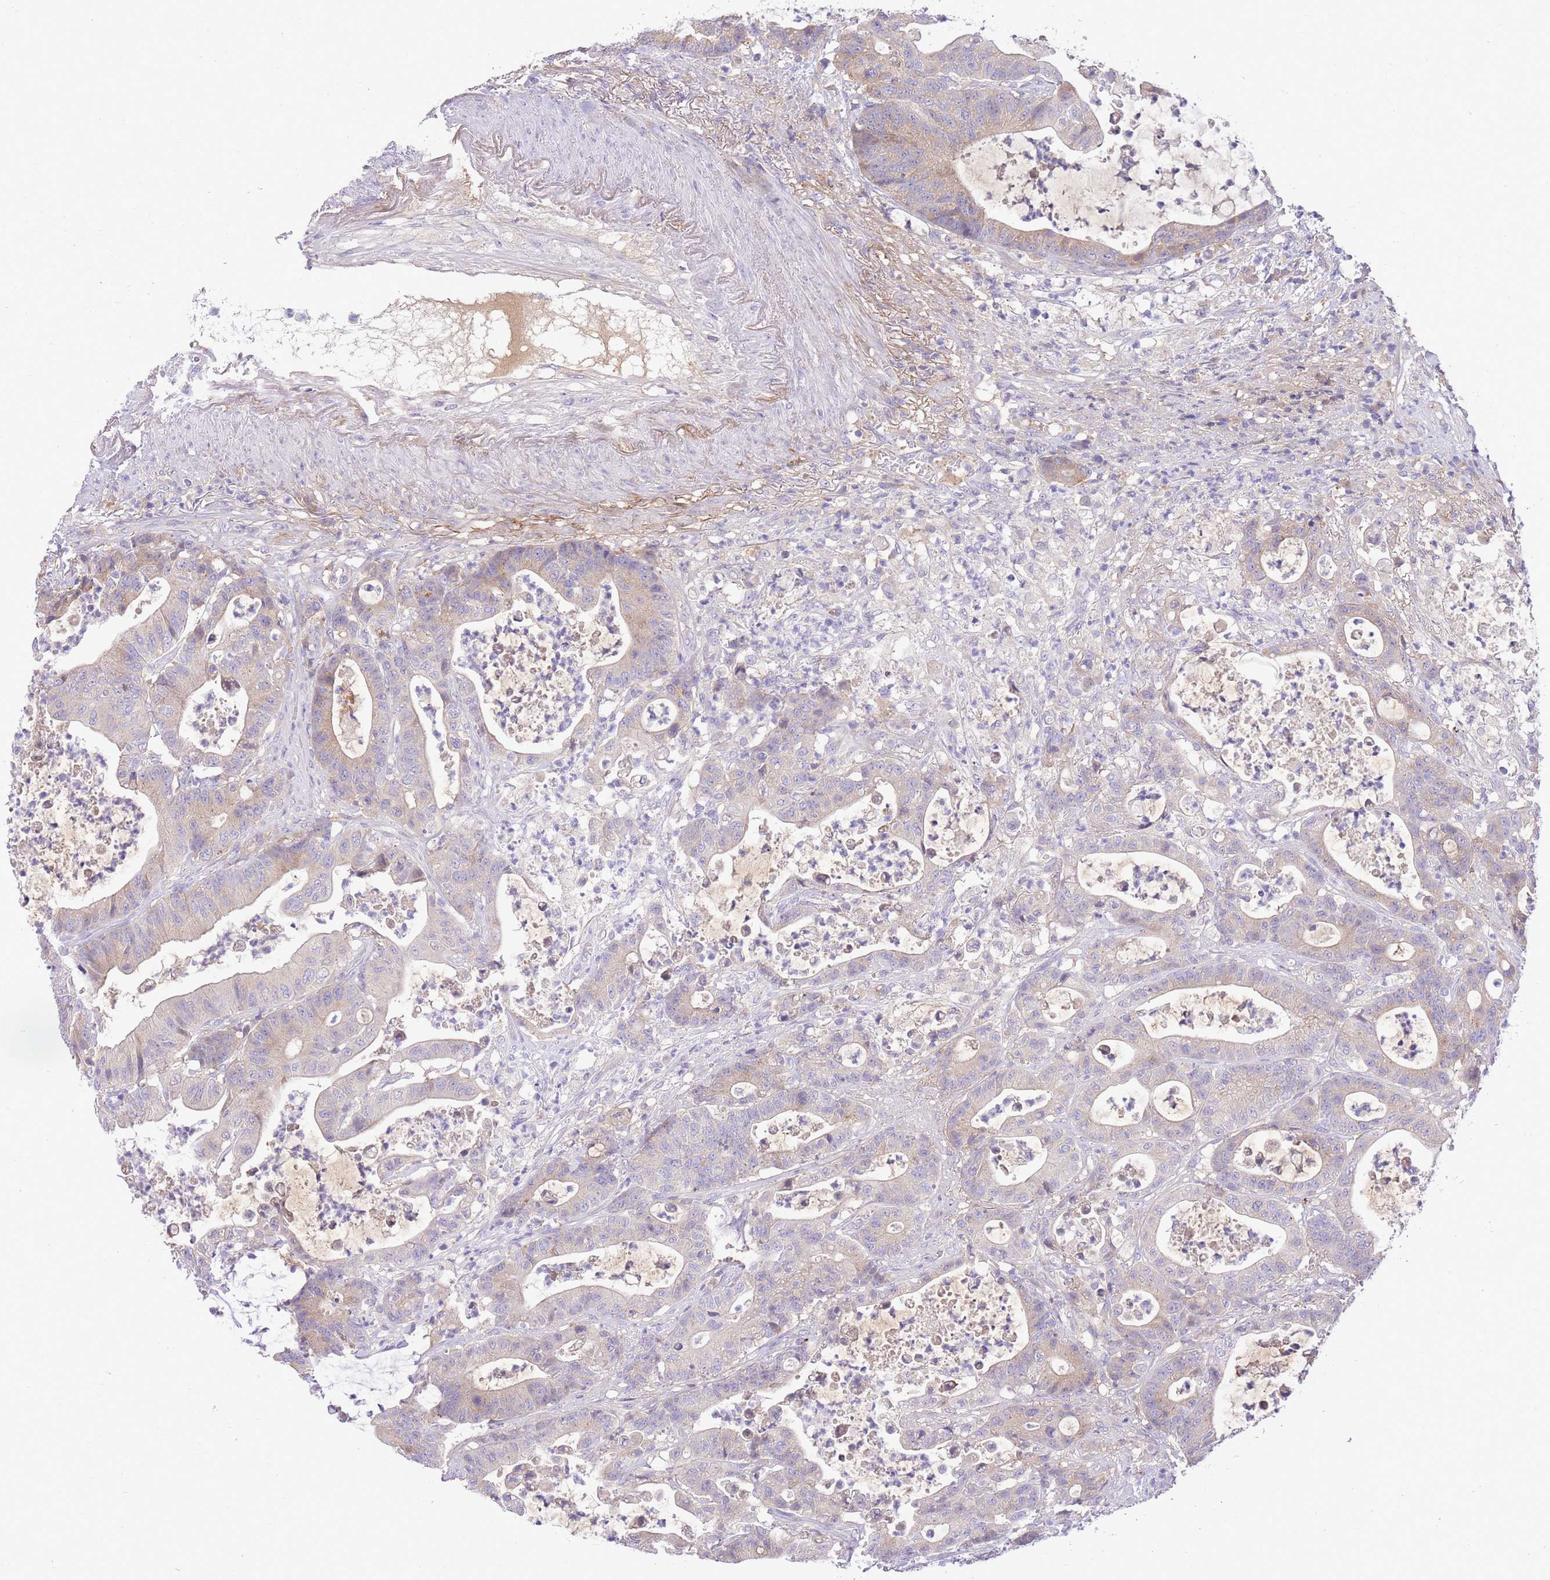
{"staining": {"intensity": "weak", "quantity": "25%-75%", "location": "cytoplasmic/membranous"}, "tissue": "colorectal cancer", "cell_type": "Tumor cells", "image_type": "cancer", "snomed": [{"axis": "morphology", "description": "Adenocarcinoma, NOS"}, {"axis": "topography", "description": "Colon"}], "caption": "DAB immunohistochemical staining of human adenocarcinoma (colorectal) shows weak cytoplasmic/membranous protein expression in approximately 25%-75% of tumor cells.", "gene": "LIPH", "patient": {"sex": "female", "age": 84}}